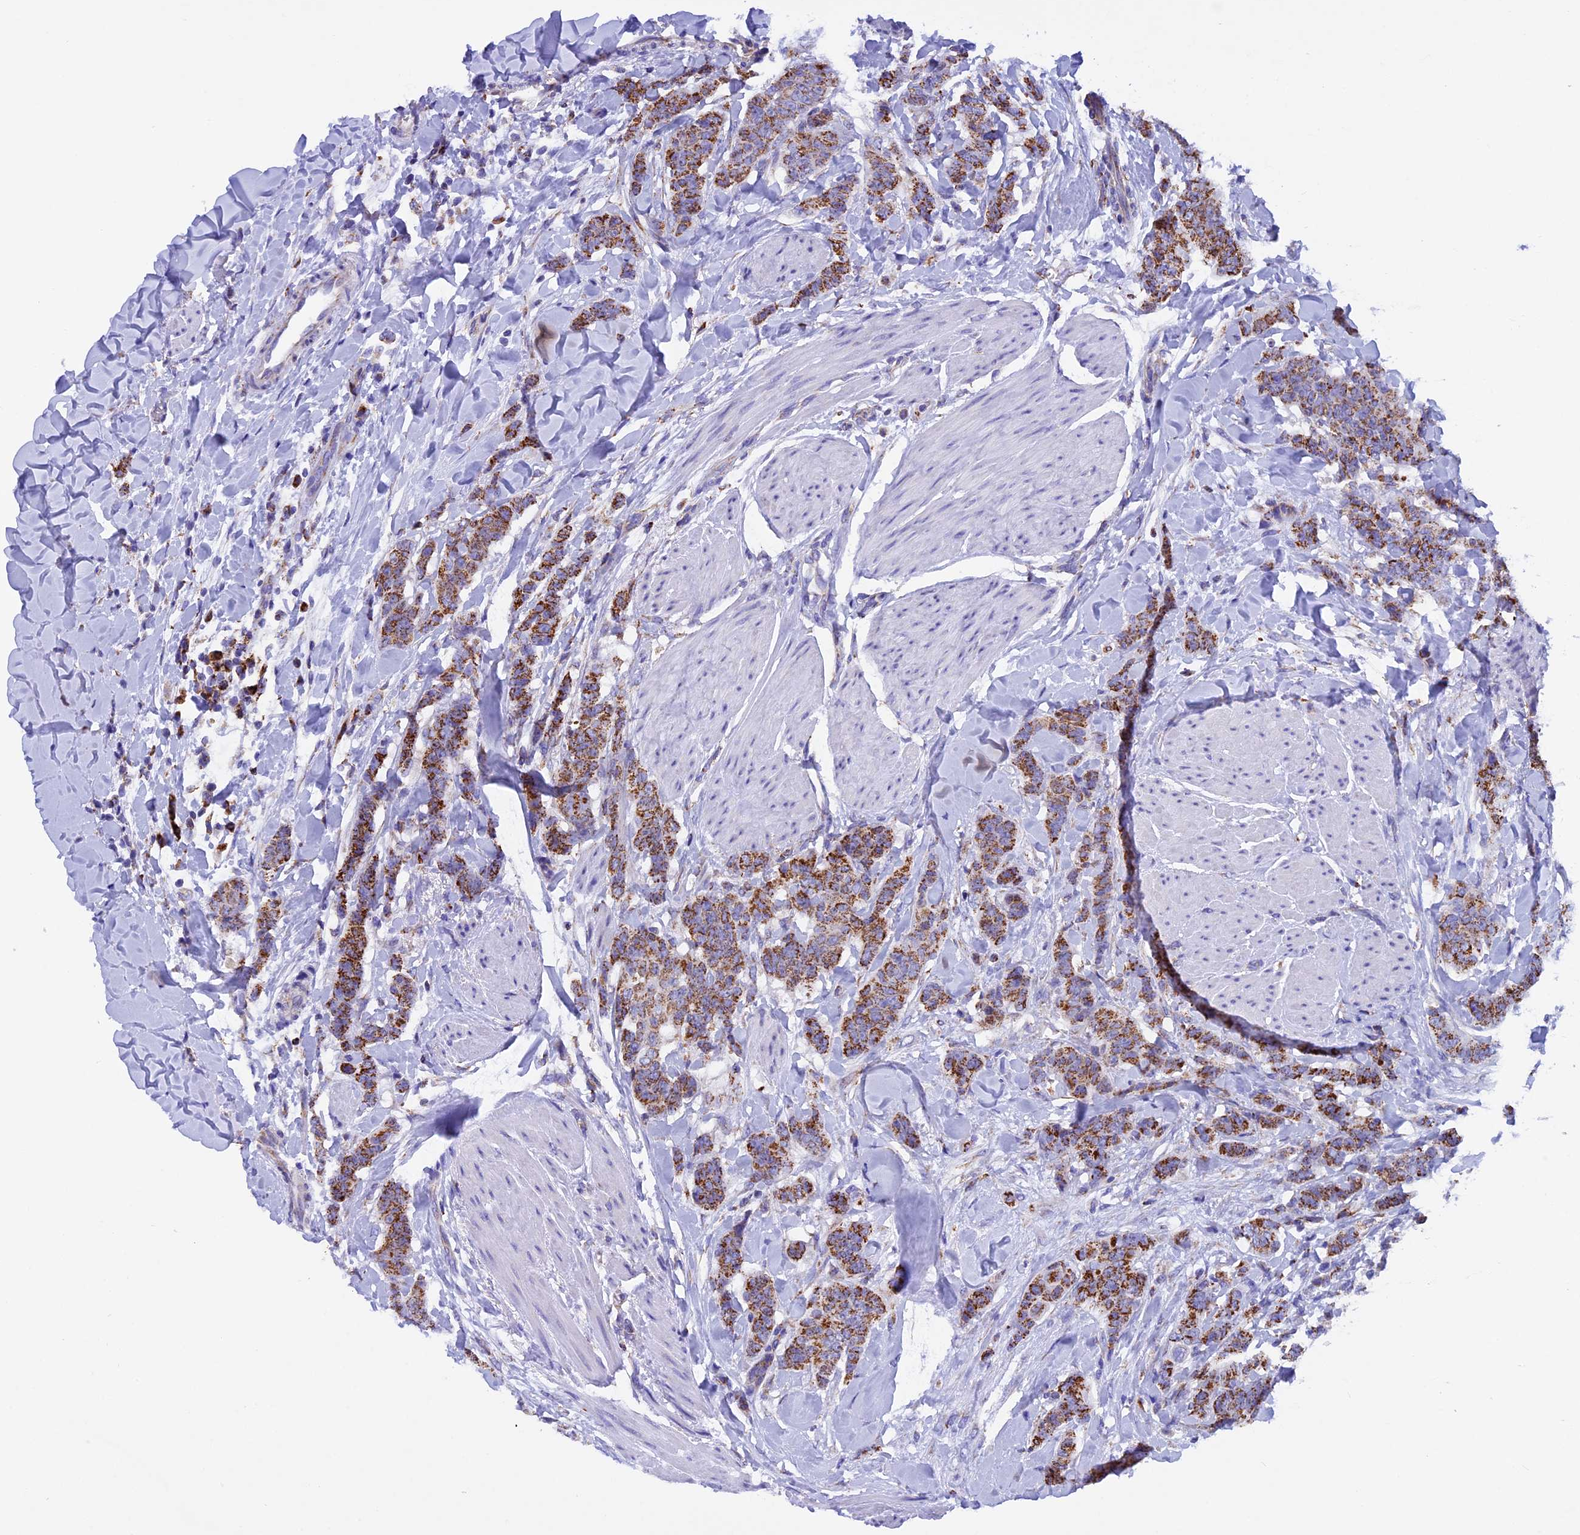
{"staining": {"intensity": "moderate", "quantity": ">75%", "location": "cytoplasmic/membranous"}, "tissue": "breast cancer", "cell_type": "Tumor cells", "image_type": "cancer", "snomed": [{"axis": "morphology", "description": "Duct carcinoma"}, {"axis": "topography", "description": "Breast"}], "caption": "Immunohistochemistry photomicrograph of neoplastic tissue: breast cancer (intraductal carcinoma) stained using immunohistochemistry (IHC) shows medium levels of moderate protein expression localized specifically in the cytoplasmic/membranous of tumor cells, appearing as a cytoplasmic/membranous brown color.", "gene": "SLC8B1", "patient": {"sex": "female", "age": 40}}